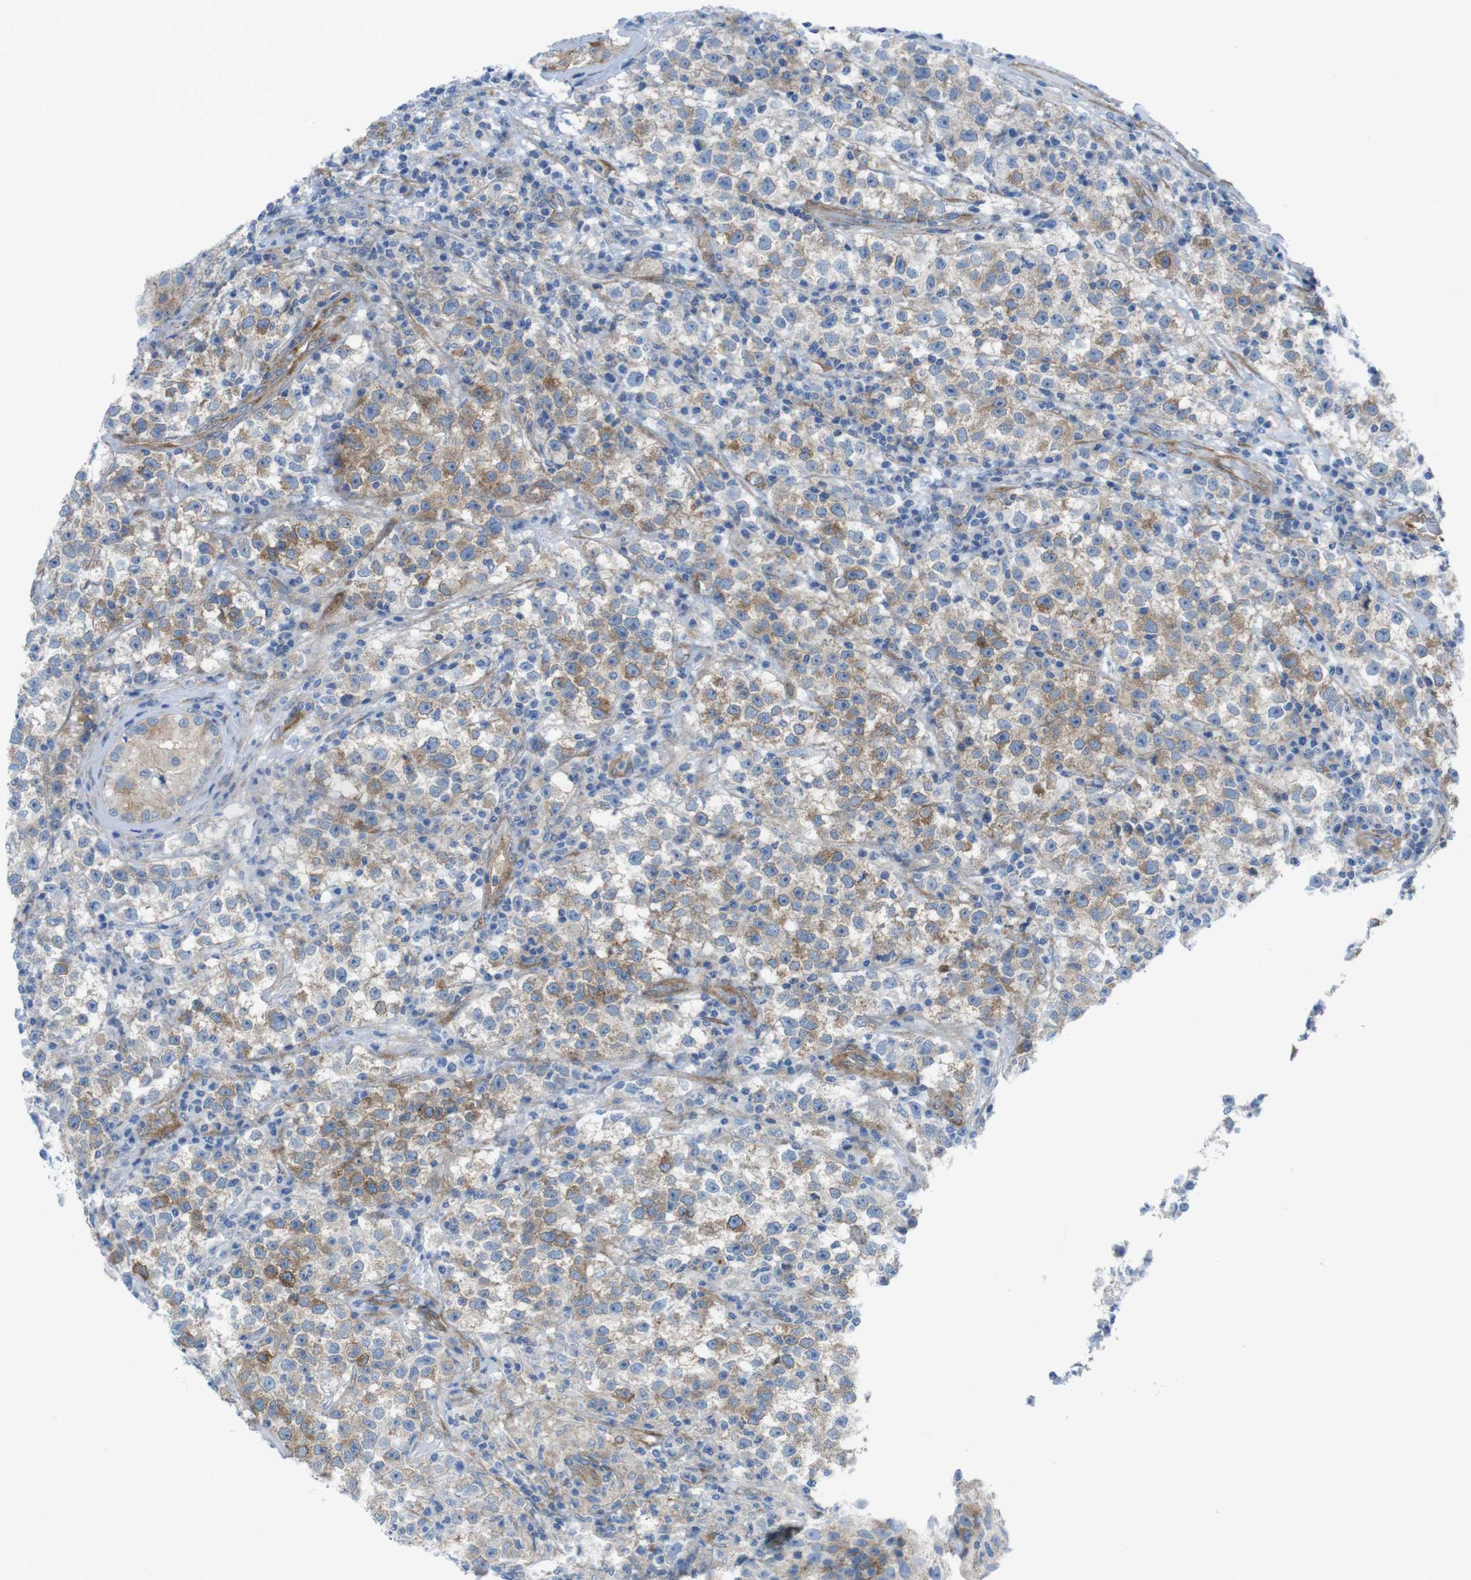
{"staining": {"intensity": "moderate", "quantity": ">75%", "location": "cytoplasmic/membranous"}, "tissue": "testis cancer", "cell_type": "Tumor cells", "image_type": "cancer", "snomed": [{"axis": "morphology", "description": "Seminoma, NOS"}, {"axis": "topography", "description": "Testis"}], "caption": "Testis seminoma was stained to show a protein in brown. There is medium levels of moderate cytoplasmic/membranous staining in approximately >75% of tumor cells. (brown staining indicates protein expression, while blue staining denotes nuclei).", "gene": "DIAPH2", "patient": {"sex": "male", "age": 22}}